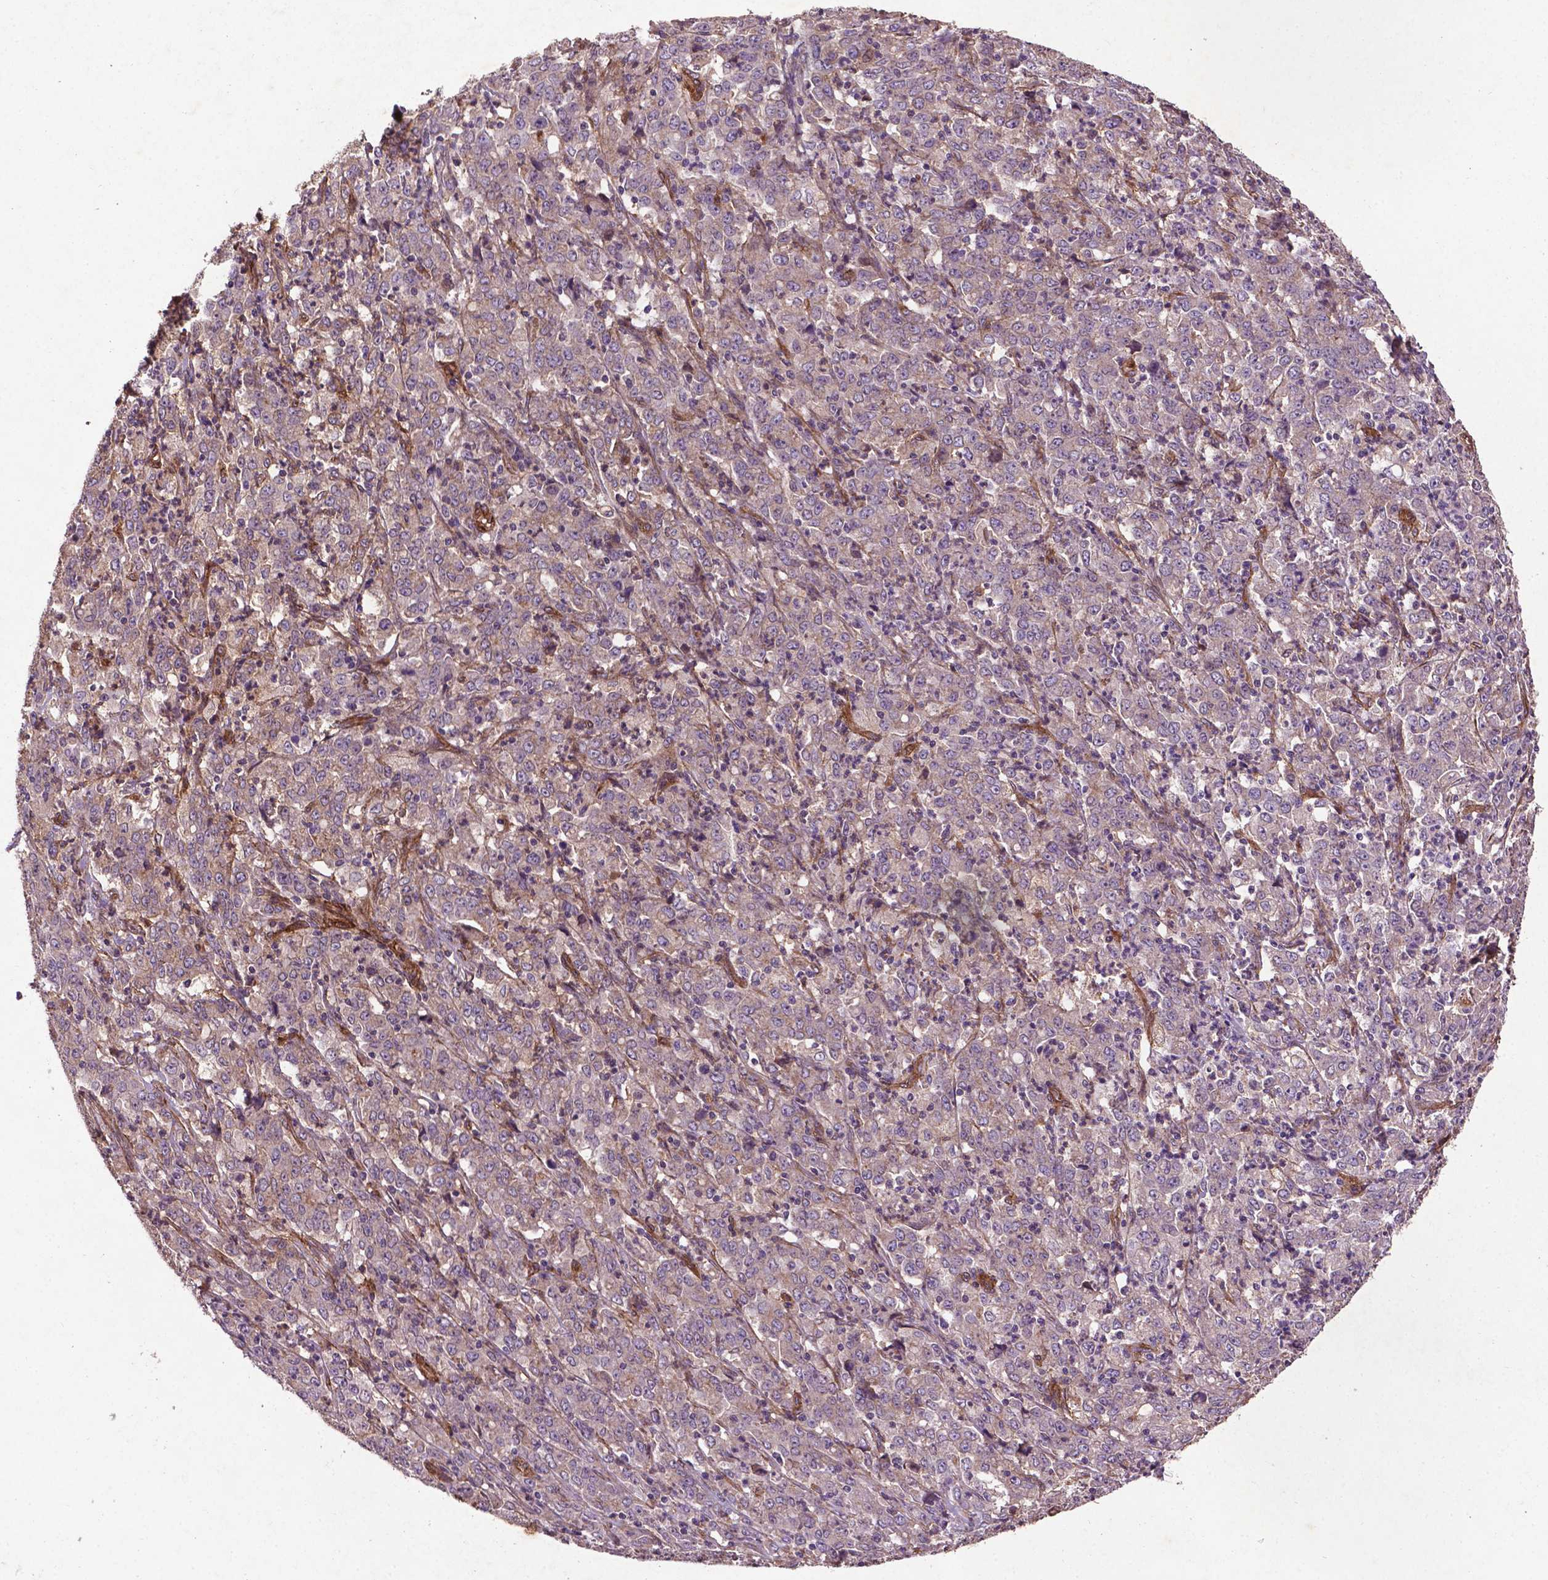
{"staining": {"intensity": "negative", "quantity": "none", "location": "none"}, "tissue": "stomach cancer", "cell_type": "Tumor cells", "image_type": "cancer", "snomed": [{"axis": "morphology", "description": "Adenocarcinoma, NOS"}, {"axis": "topography", "description": "Stomach, lower"}], "caption": "Stomach cancer (adenocarcinoma) stained for a protein using immunohistochemistry reveals no expression tumor cells.", "gene": "RRAS", "patient": {"sex": "female", "age": 71}}